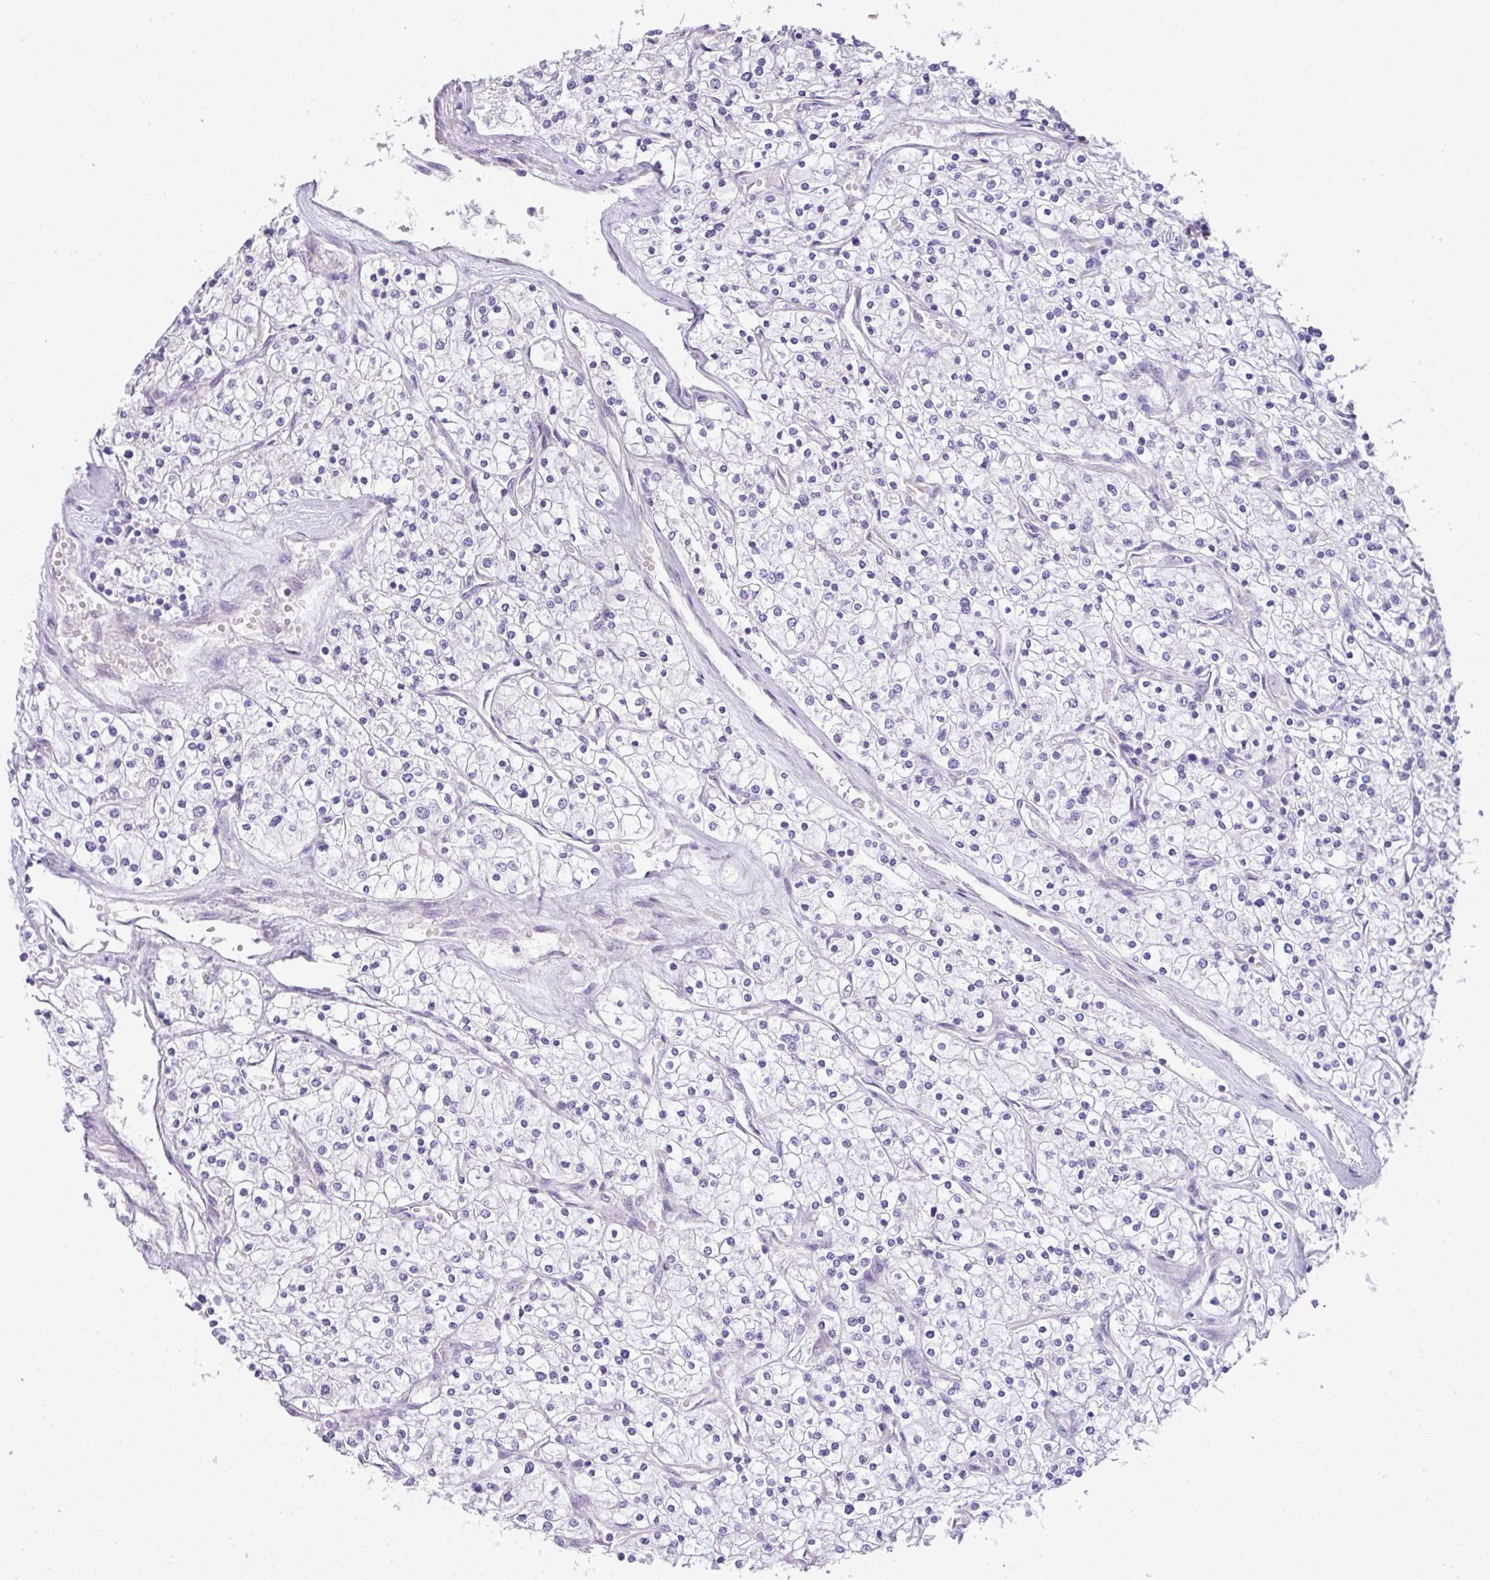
{"staining": {"intensity": "negative", "quantity": "none", "location": "none"}, "tissue": "renal cancer", "cell_type": "Tumor cells", "image_type": "cancer", "snomed": [{"axis": "morphology", "description": "Adenocarcinoma, NOS"}, {"axis": "topography", "description": "Kidney"}], "caption": "DAB (3,3'-diaminobenzidine) immunohistochemical staining of renal cancer reveals no significant positivity in tumor cells.", "gene": "PIK3R5", "patient": {"sex": "male", "age": 80}}